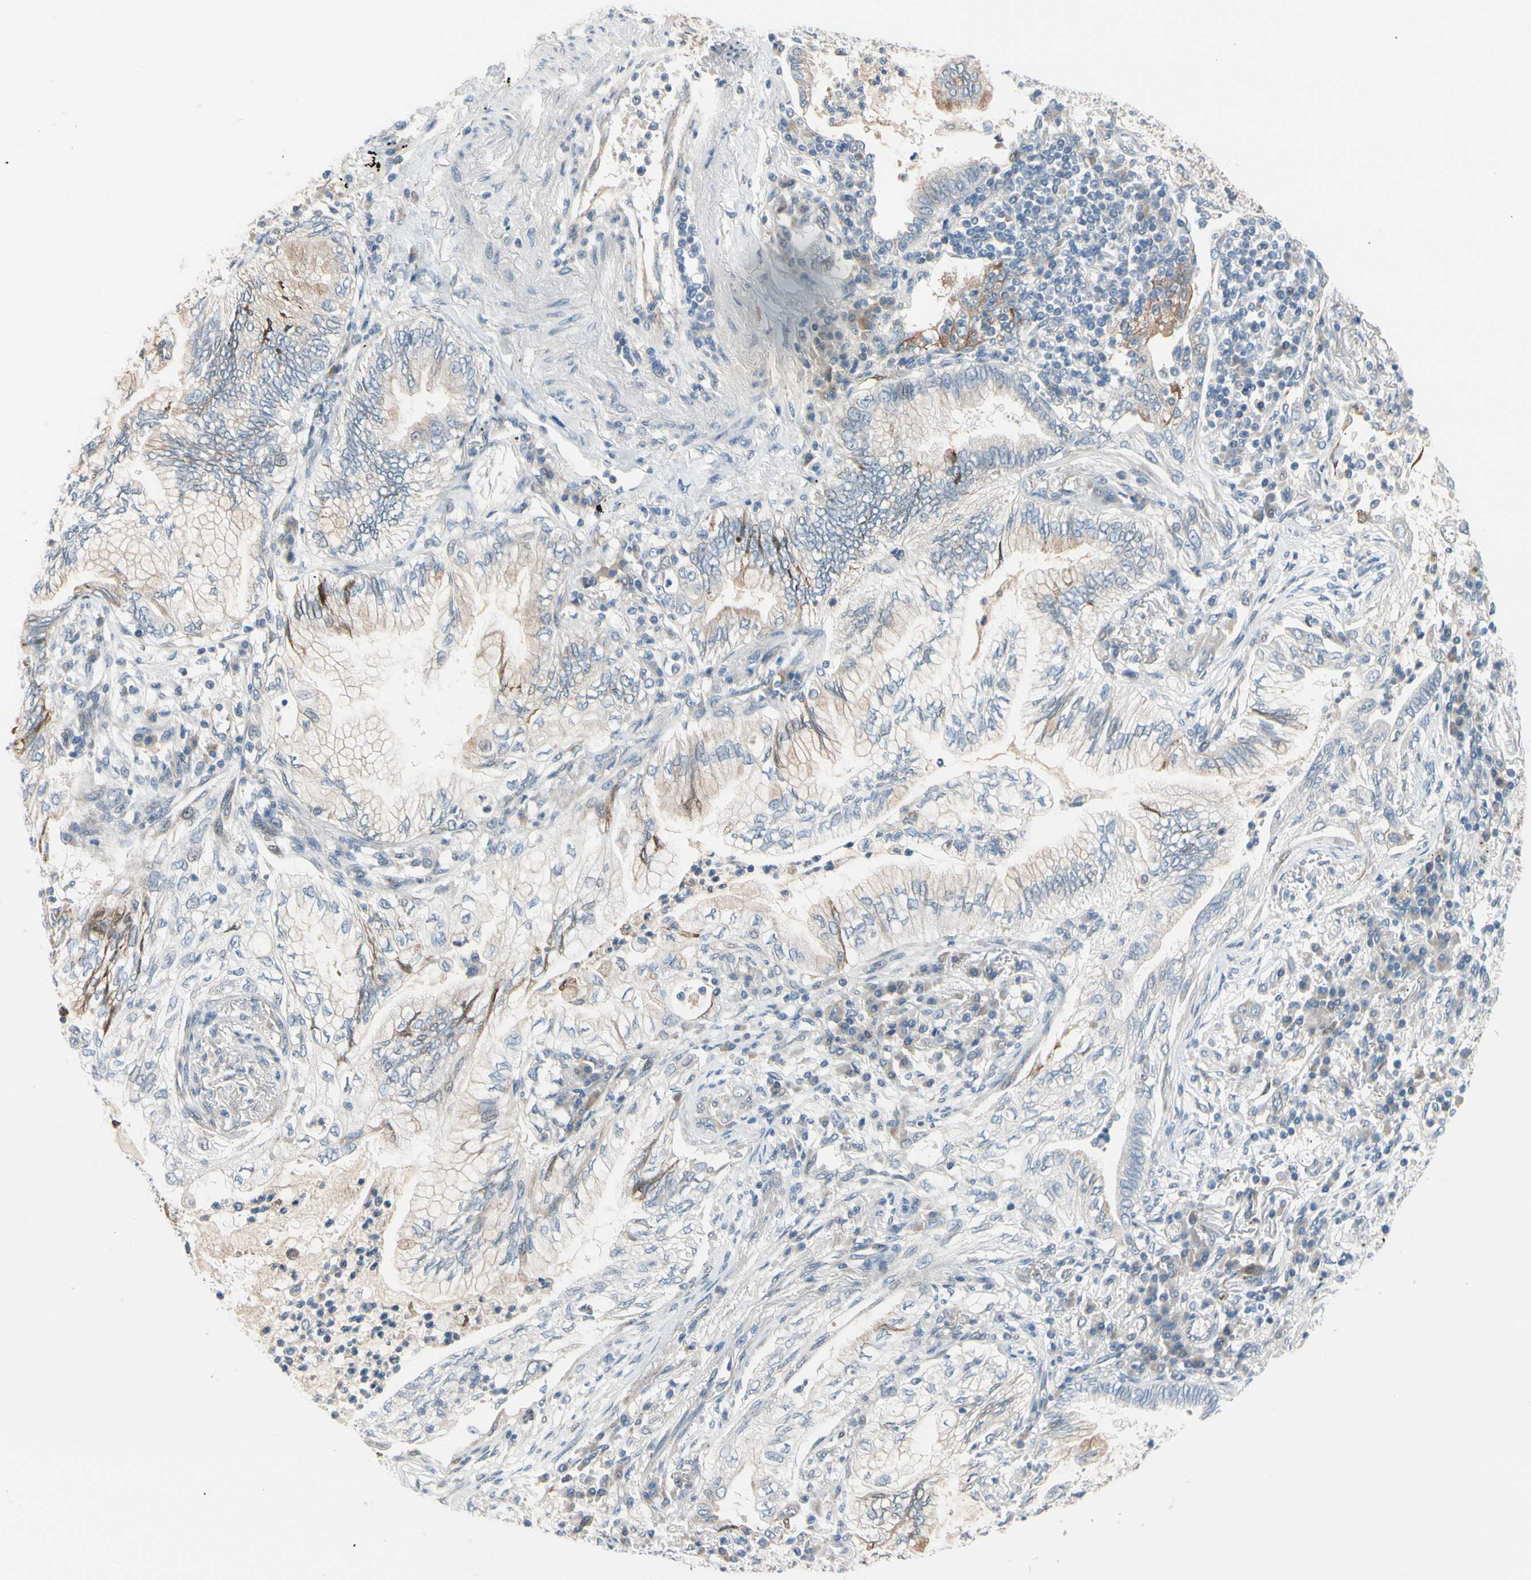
{"staining": {"intensity": "weak", "quantity": ">75%", "location": "cytoplasmic/membranous"}, "tissue": "lung cancer", "cell_type": "Tumor cells", "image_type": "cancer", "snomed": [{"axis": "morphology", "description": "Normal tissue, NOS"}, {"axis": "morphology", "description": "Adenocarcinoma, NOS"}, {"axis": "topography", "description": "Bronchus"}, {"axis": "topography", "description": "Lung"}], "caption": "Lung adenocarcinoma stained with a brown dye displays weak cytoplasmic/membranous positive expression in approximately >75% of tumor cells.", "gene": "CFAP36", "patient": {"sex": "female", "age": 70}}